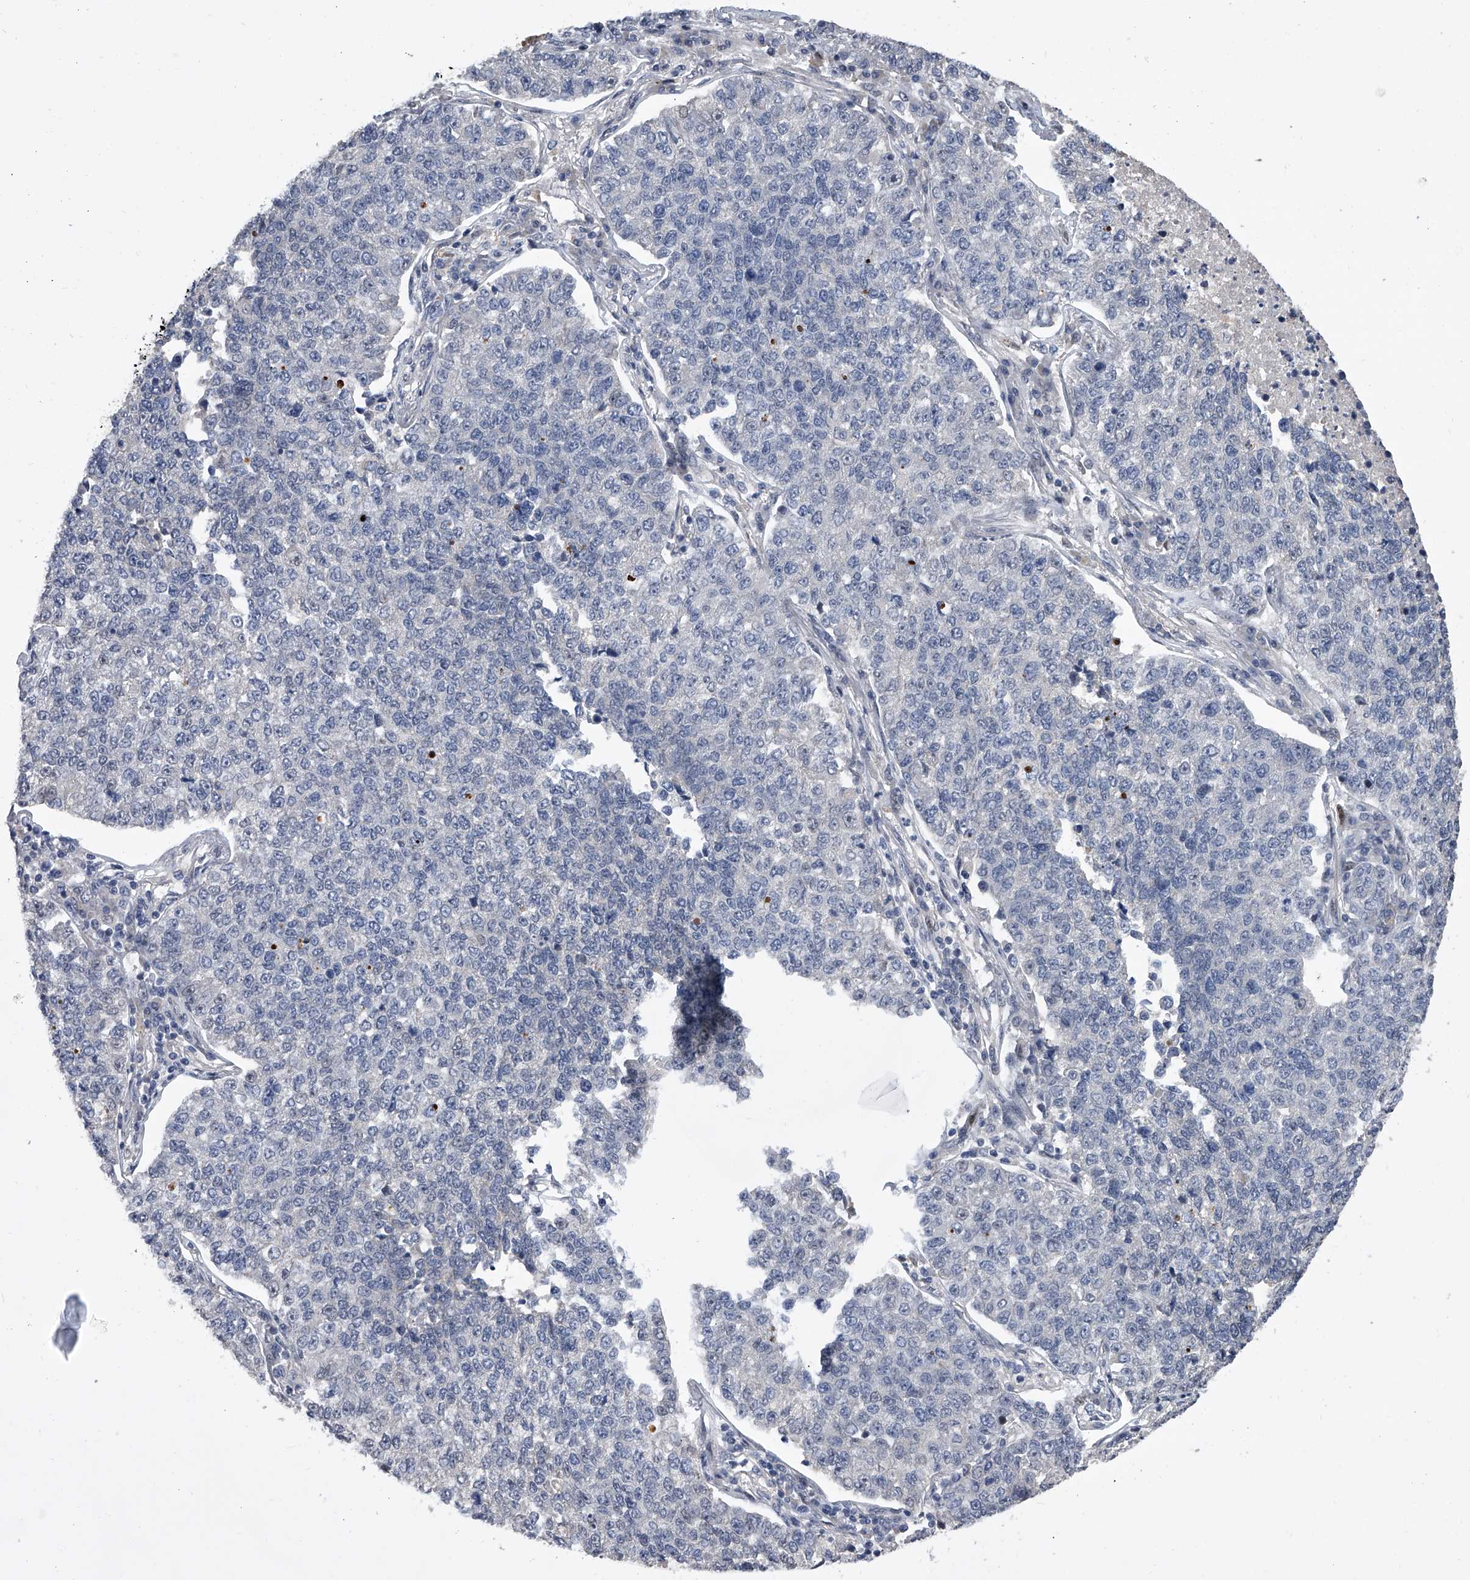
{"staining": {"intensity": "negative", "quantity": "none", "location": "none"}, "tissue": "lung cancer", "cell_type": "Tumor cells", "image_type": "cancer", "snomed": [{"axis": "morphology", "description": "Adenocarcinoma, NOS"}, {"axis": "topography", "description": "Lung"}], "caption": "Immunohistochemistry (IHC) micrograph of lung cancer (adenocarcinoma) stained for a protein (brown), which reveals no positivity in tumor cells.", "gene": "ZNF426", "patient": {"sex": "male", "age": 49}}